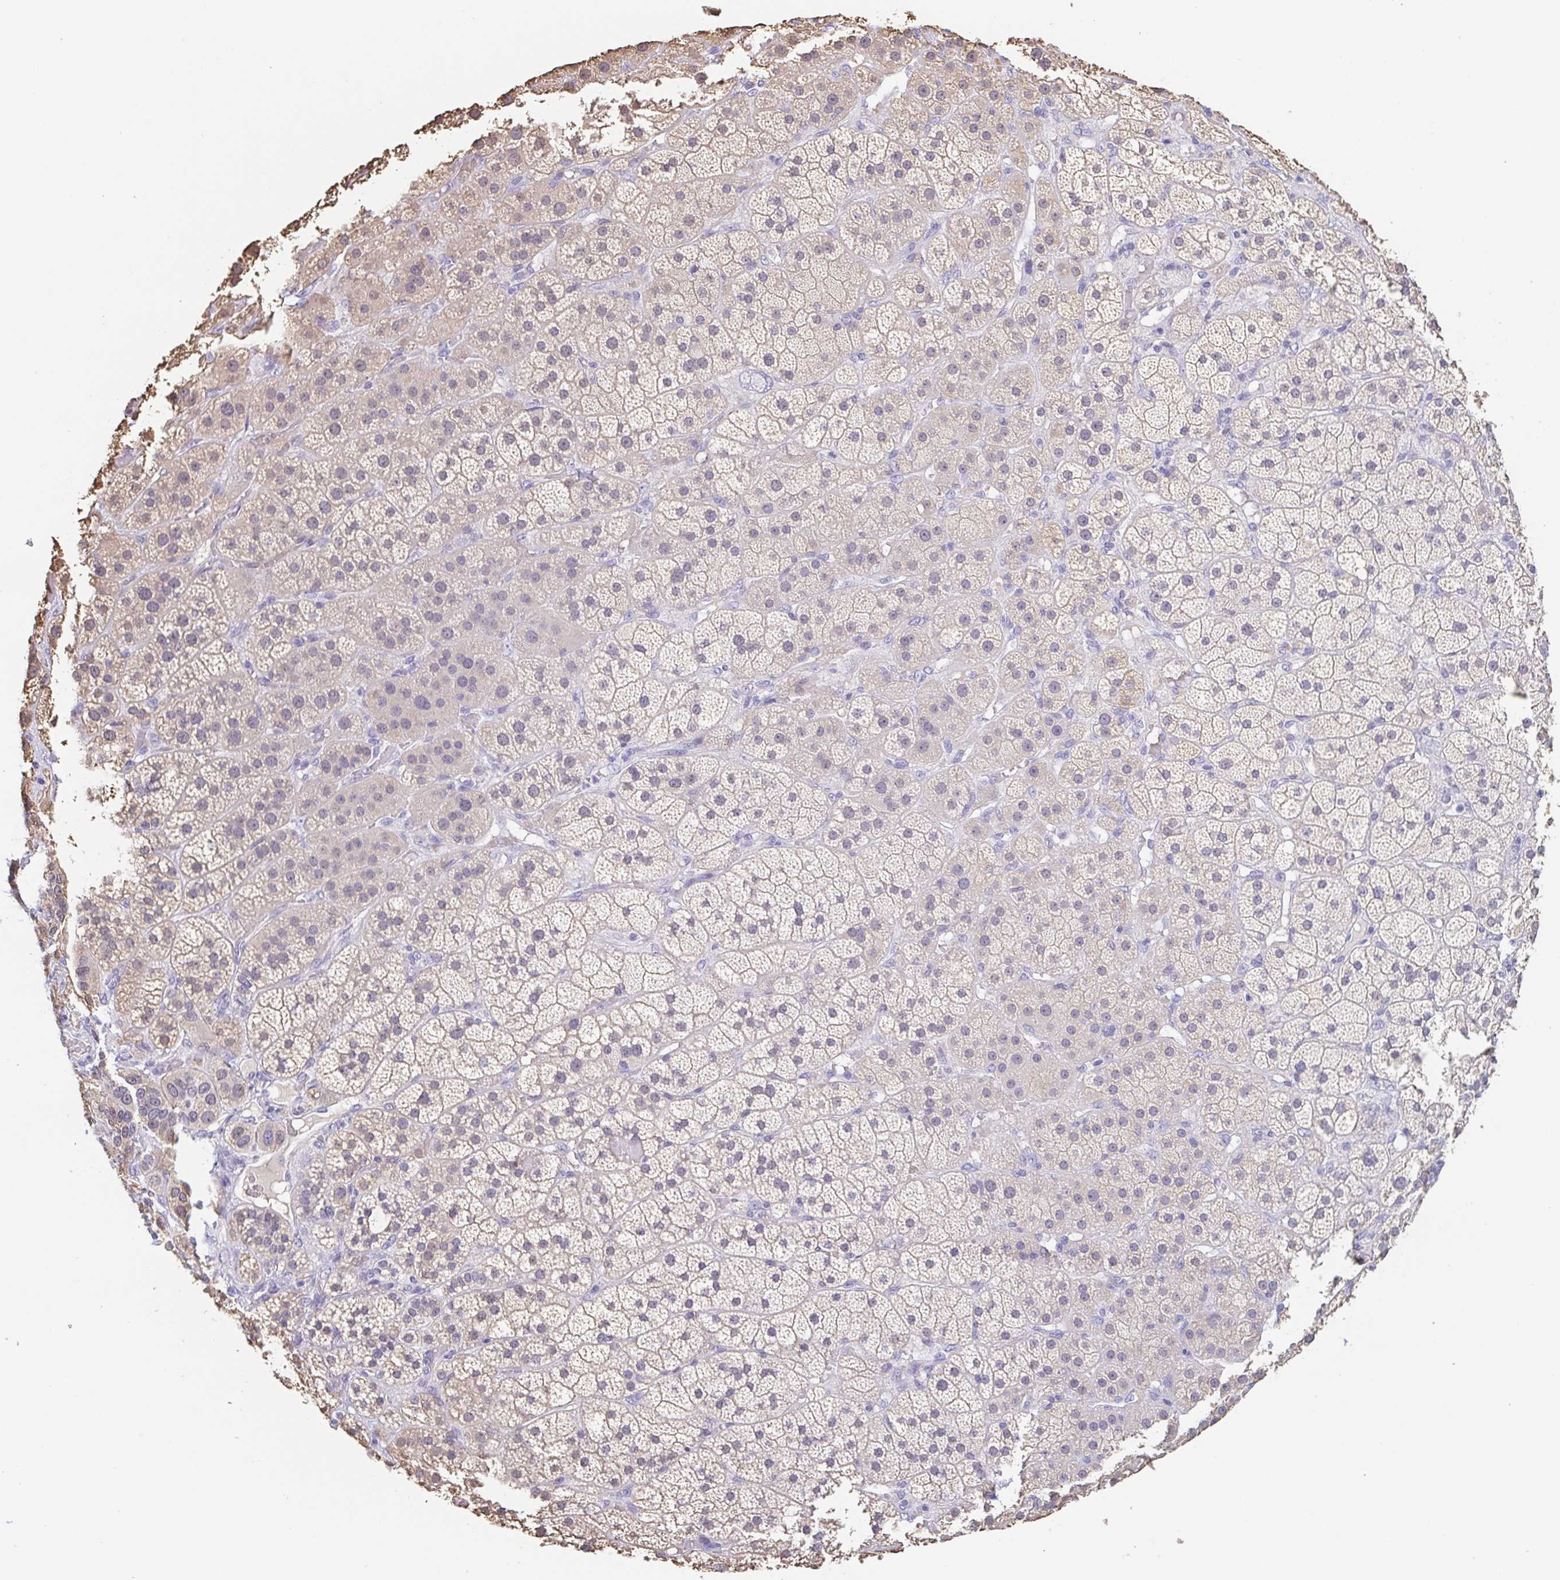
{"staining": {"intensity": "weak", "quantity": "25%-75%", "location": "cytoplasmic/membranous"}, "tissue": "adrenal gland", "cell_type": "Glandular cells", "image_type": "normal", "snomed": [{"axis": "morphology", "description": "Normal tissue, NOS"}, {"axis": "topography", "description": "Adrenal gland"}], "caption": "High-magnification brightfield microscopy of unremarkable adrenal gland stained with DAB (3,3'-diaminobenzidine) (brown) and counterstained with hematoxylin (blue). glandular cells exhibit weak cytoplasmic/membranous staining is appreciated in about25%-75% of cells.", "gene": "TREH", "patient": {"sex": "male", "age": 57}}